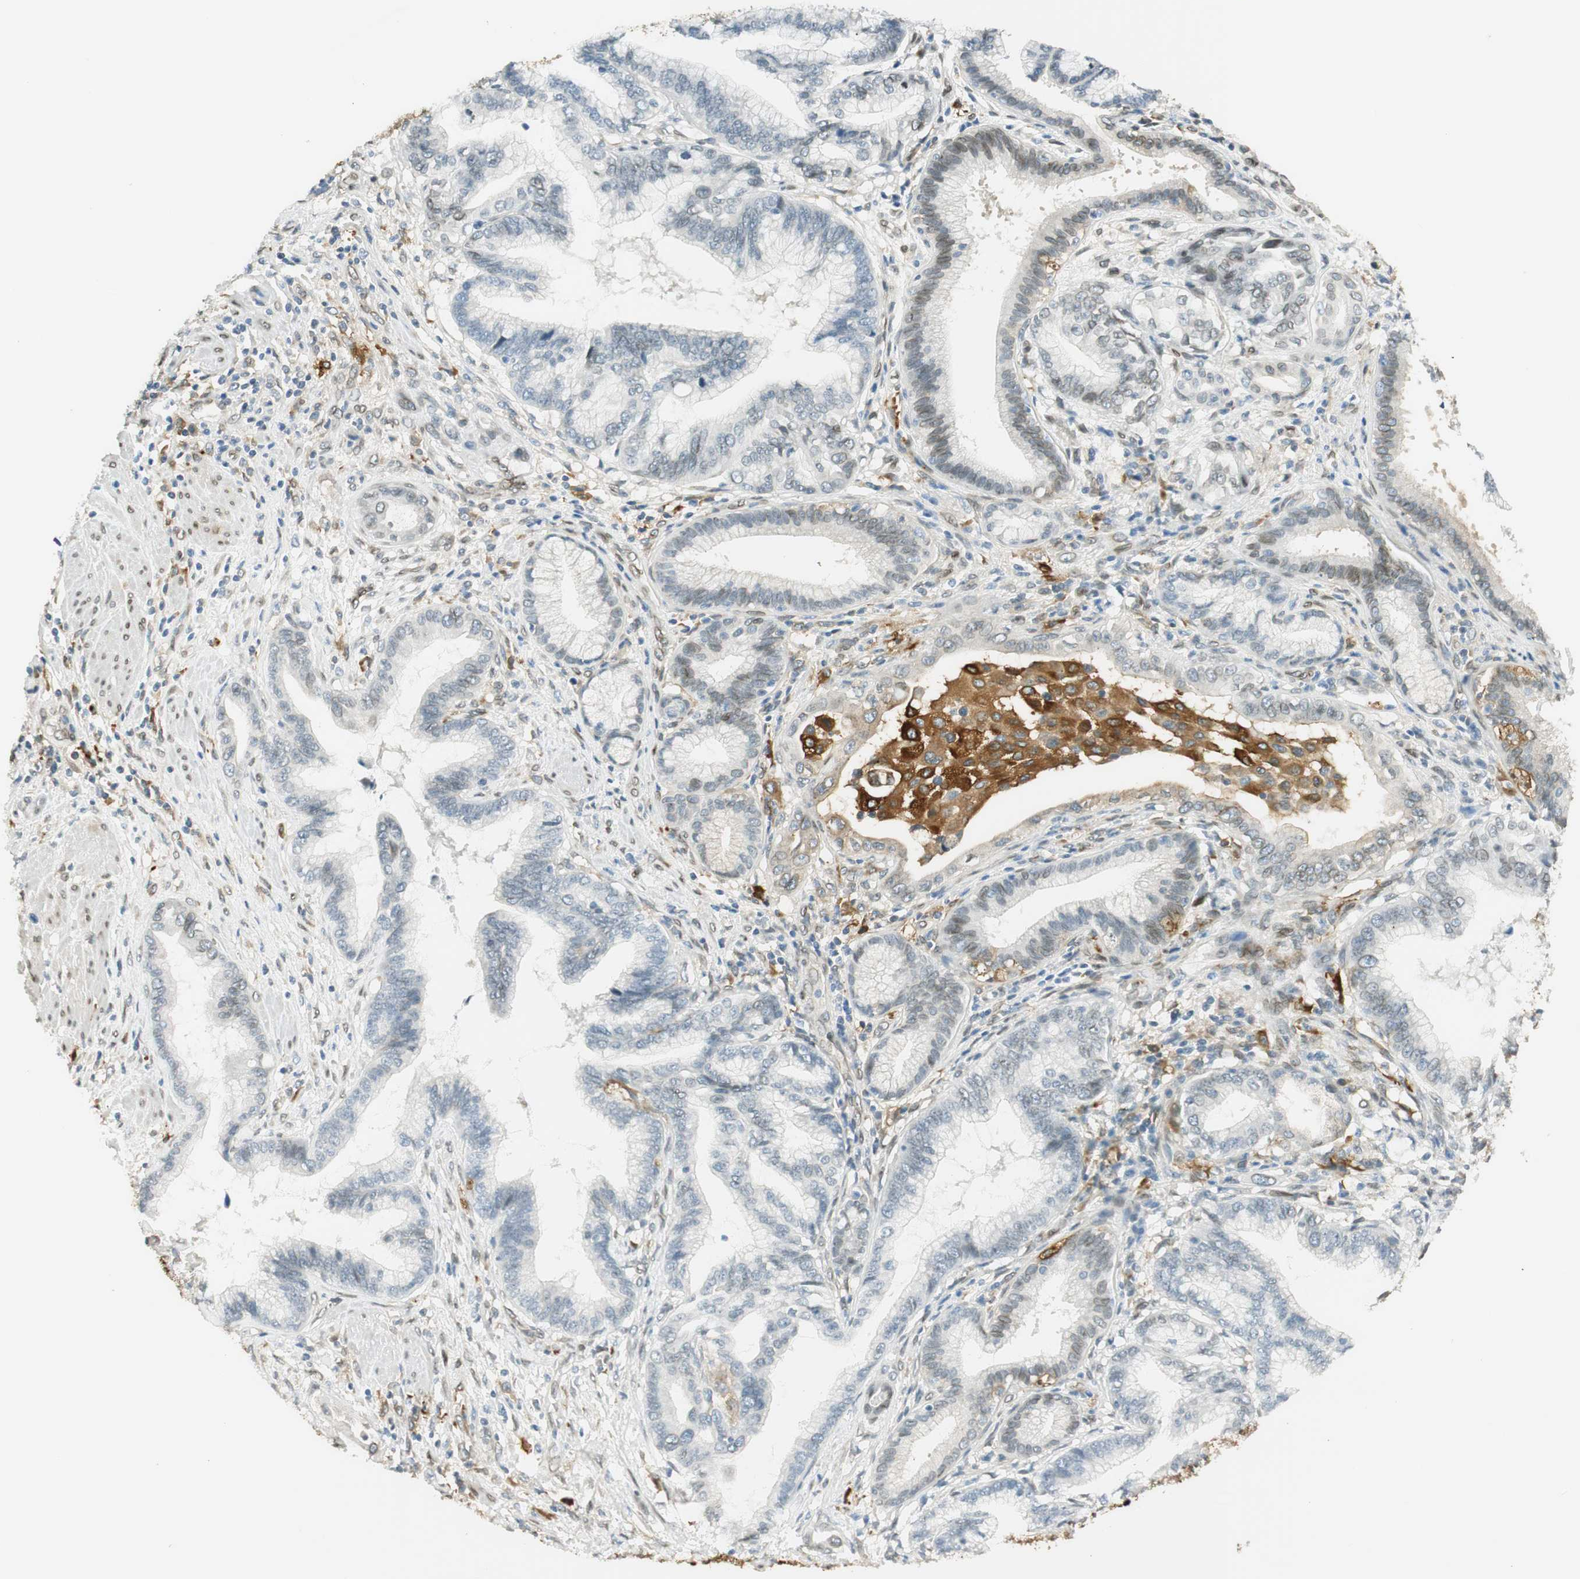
{"staining": {"intensity": "negative", "quantity": "none", "location": "none"}, "tissue": "pancreatic cancer", "cell_type": "Tumor cells", "image_type": "cancer", "snomed": [{"axis": "morphology", "description": "Adenocarcinoma, NOS"}, {"axis": "topography", "description": "Pancreas"}], "caption": "Tumor cells show no significant protein staining in pancreatic cancer. (DAB (3,3'-diaminobenzidine) IHC visualized using brightfield microscopy, high magnification).", "gene": "TMEM260", "patient": {"sex": "female", "age": 64}}